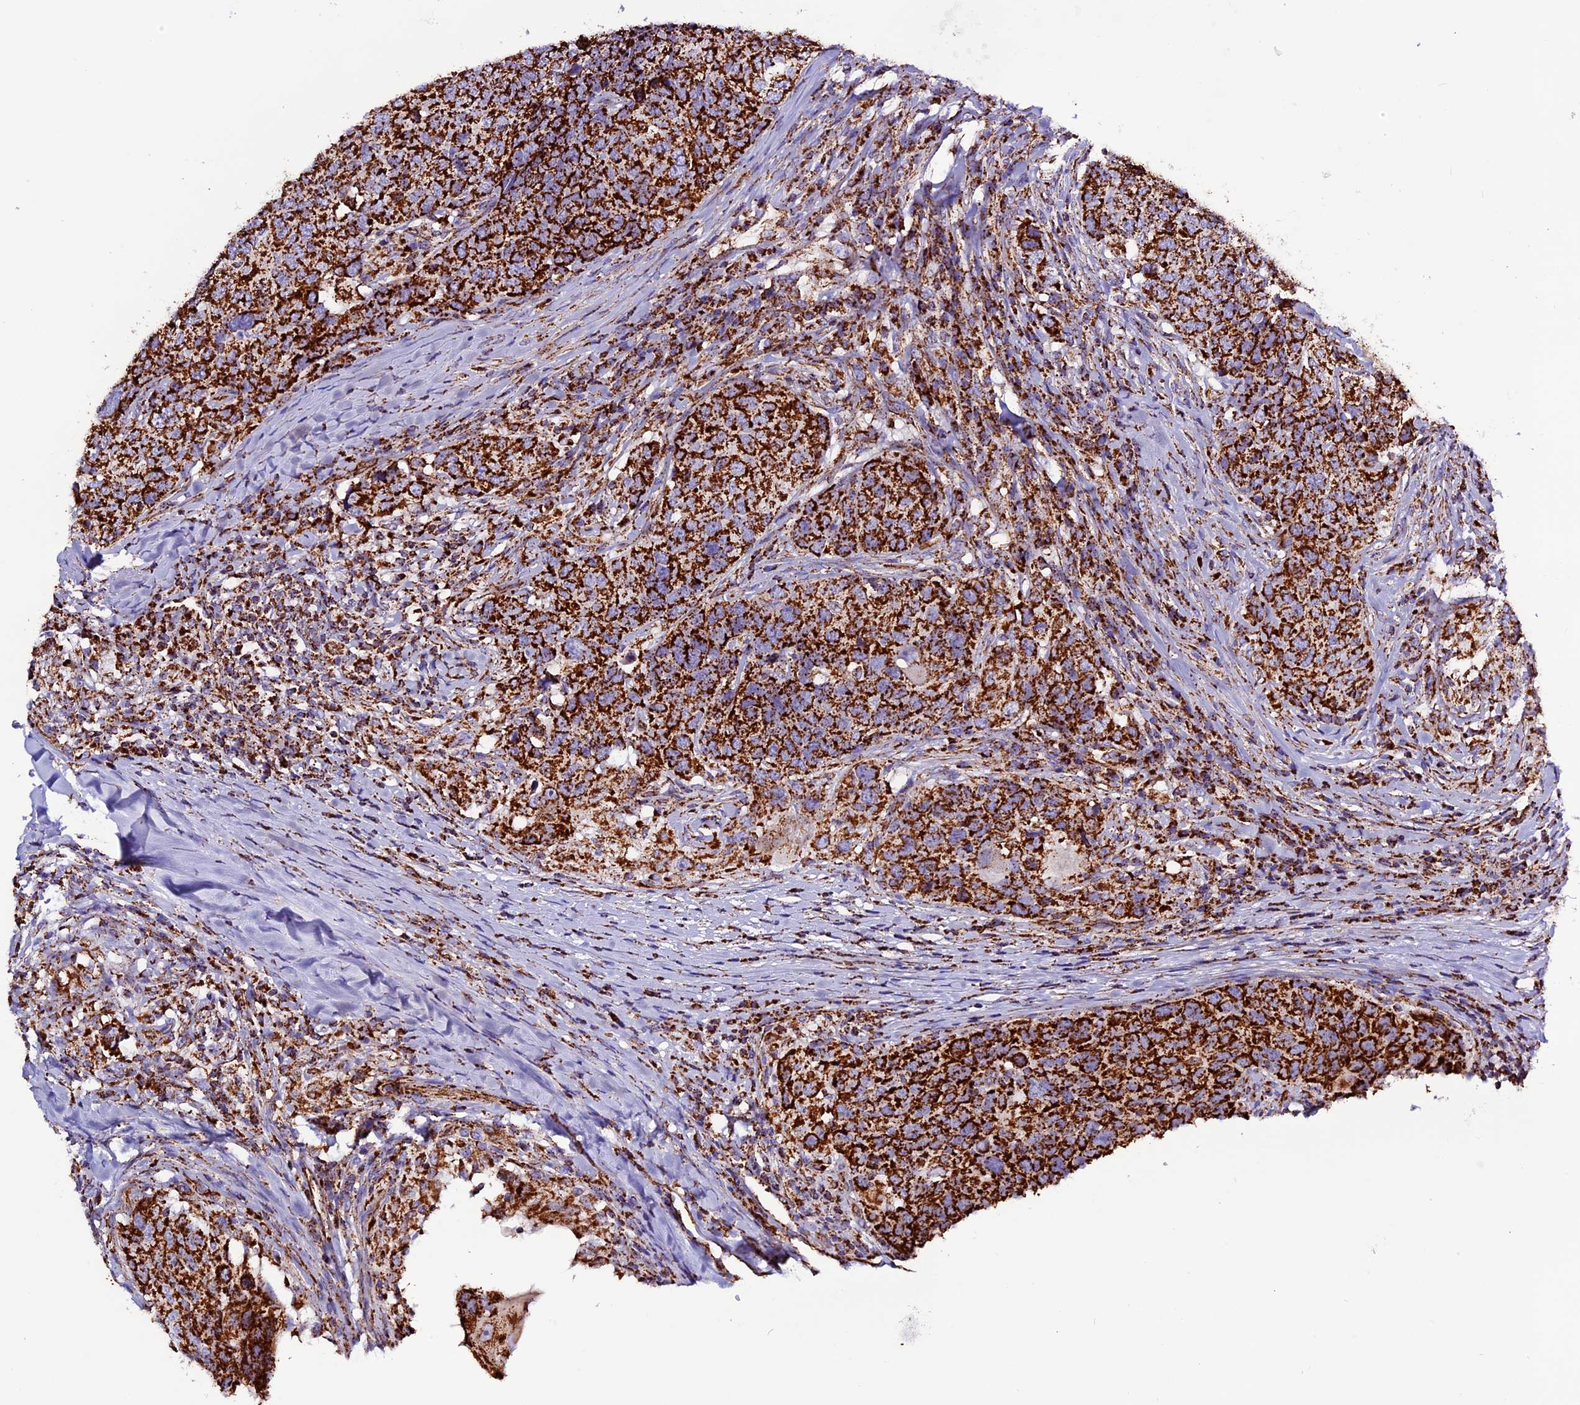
{"staining": {"intensity": "strong", "quantity": ">75%", "location": "cytoplasmic/membranous"}, "tissue": "head and neck cancer", "cell_type": "Tumor cells", "image_type": "cancer", "snomed": [{"axis": "morphology", "description": "Squamous cell carcinoma, NOS"}, {"axis": "topography", "description": "Head-Neck"}], "caption": "Head and neck squamous cell carcinoma stained with a protein marker displays strong staining in tumor cells.", "gene": "CX3CL1", "patient": {"sex": "male", "age": 66}}